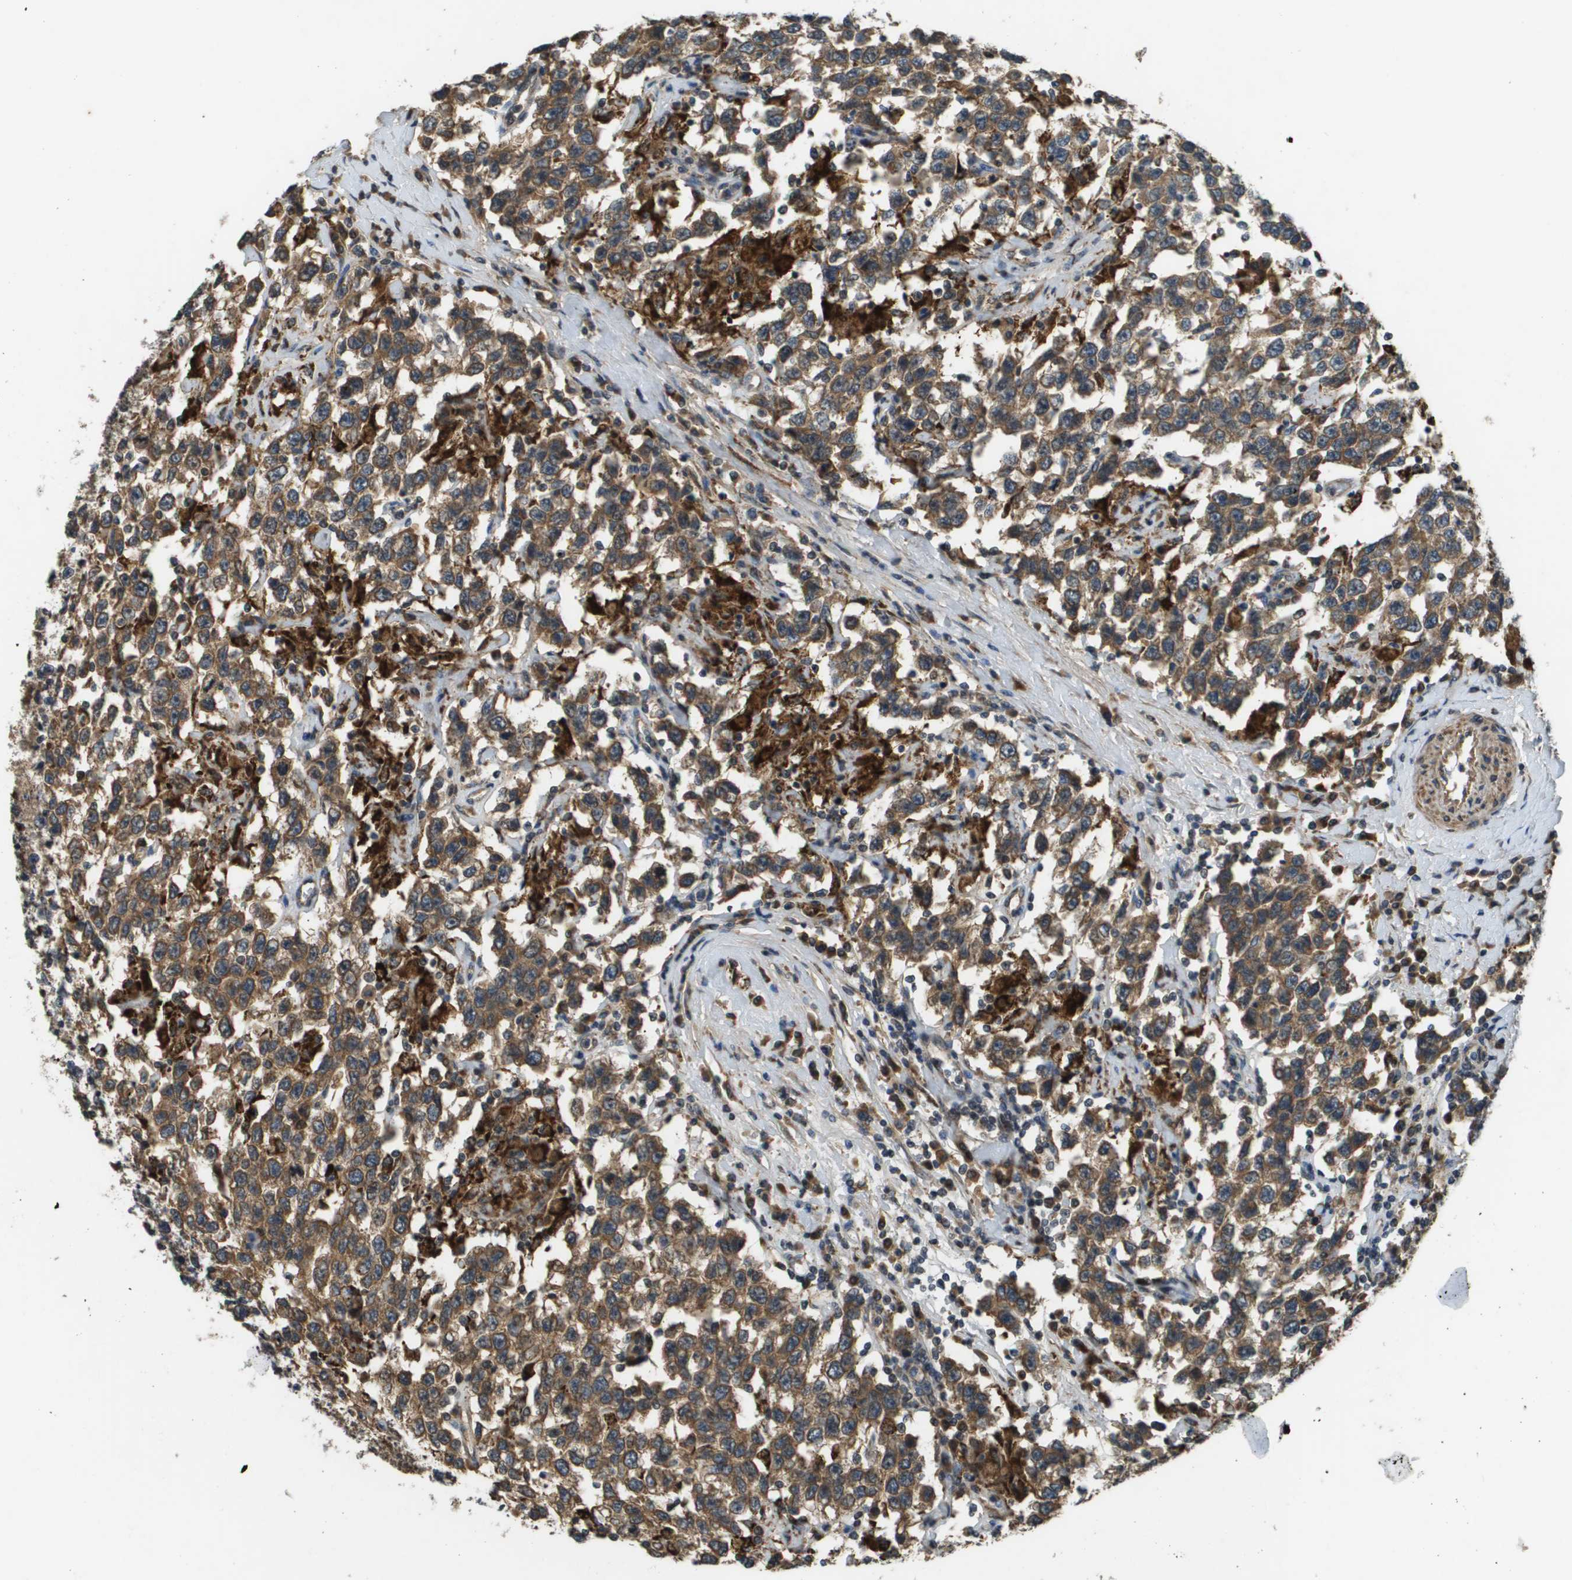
{"staining": {"intensity": "moderate", "quantity": ">75%", "location": "cytoplasmic/membranous"}, "tissue": "testis cancer", "cell_type": "Tumor cells", "image_type": "cancer", "snomed": [{"axis": "morphology", "description": "Seminoma, NOS"}, {"axis": "topography", "description": "Testis"}], "caption": "Immunohistochemical staining of testis cancer exhibits medium levels of moderate cytoplasmic/membranous protein staining in approximately >75% of tumor cells.", "gene": "CDKN2C", "patient": {"sex": "male", "age": 41}}